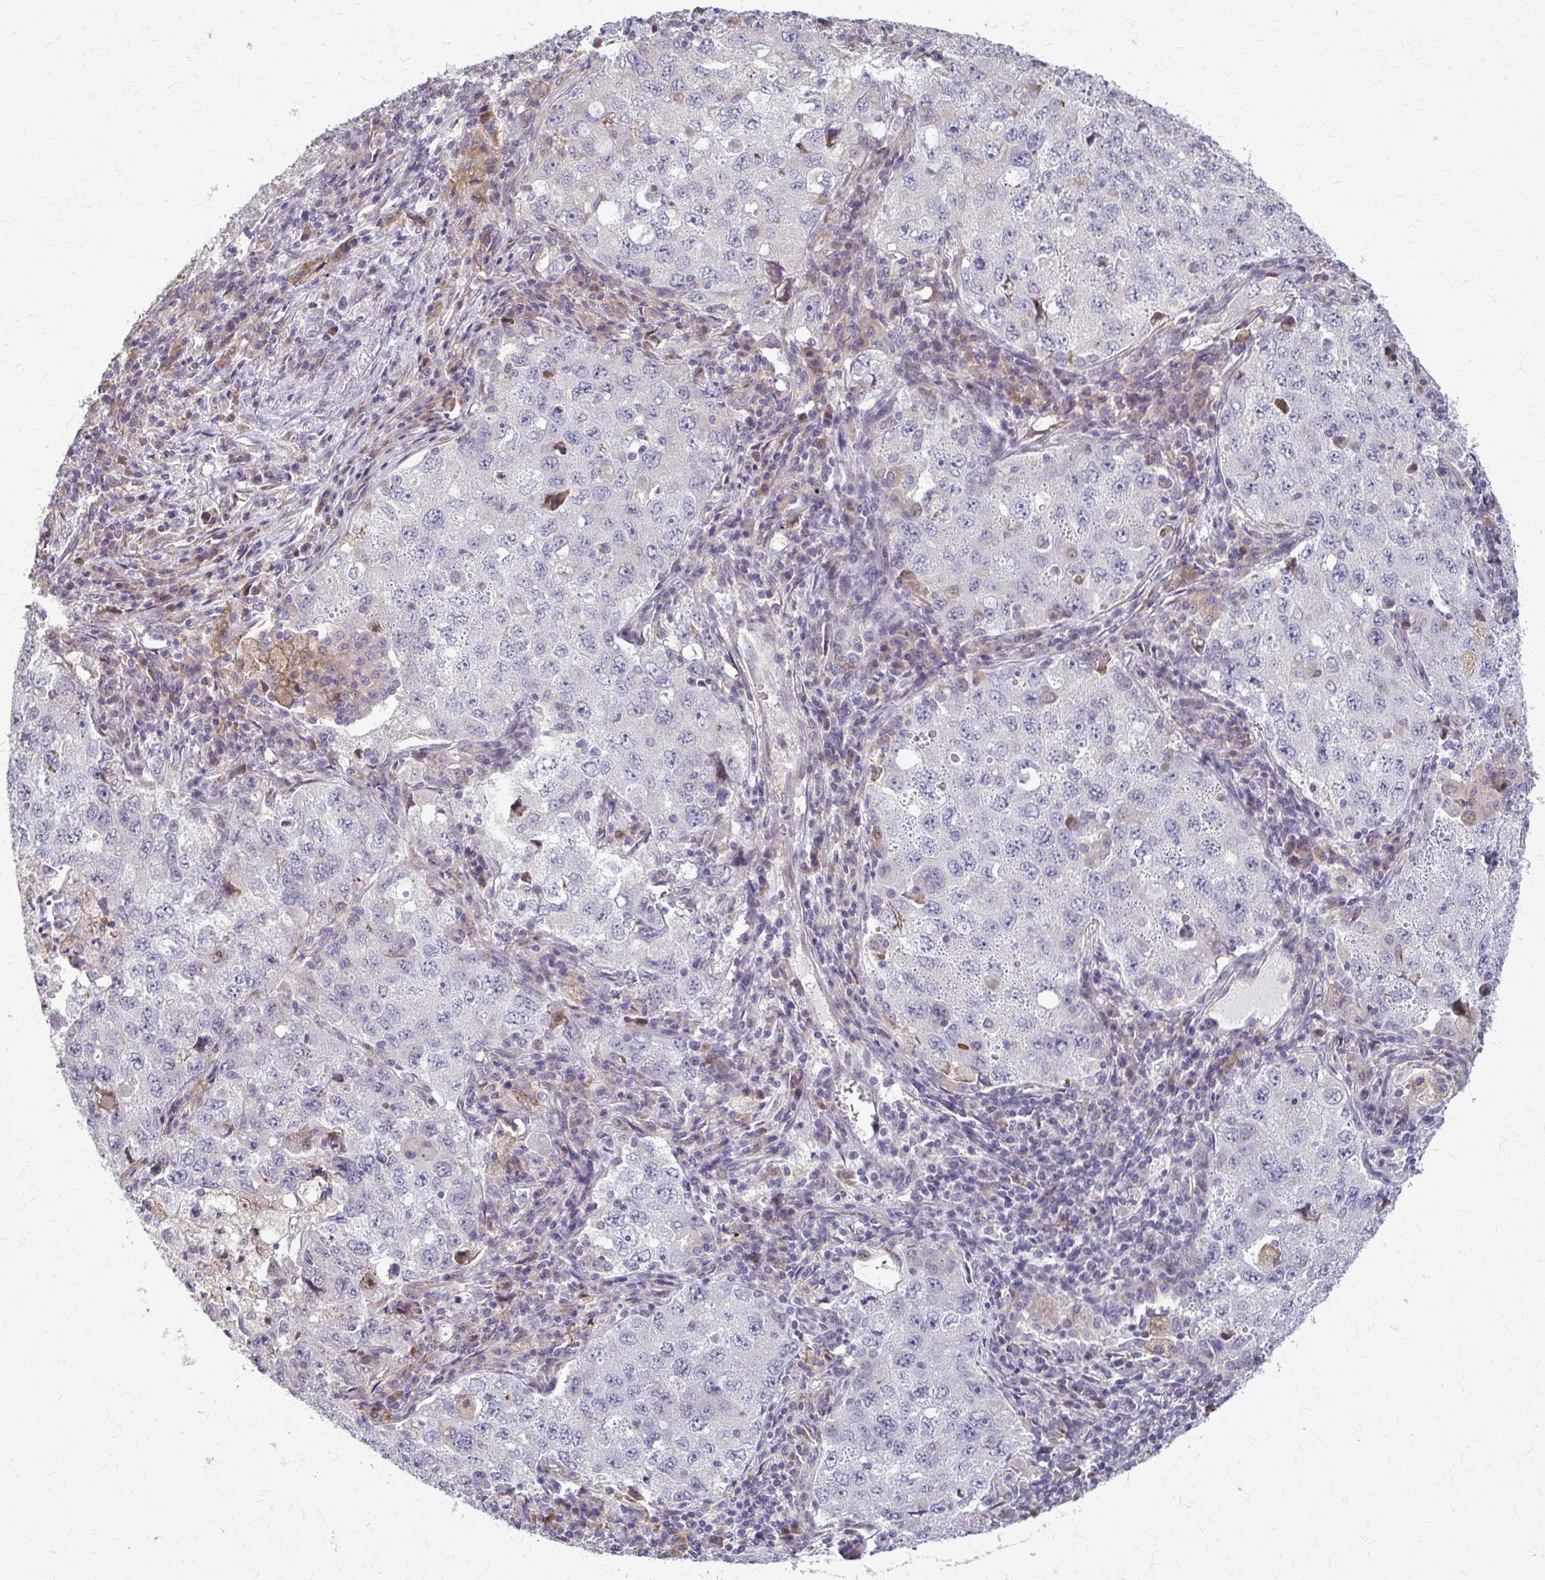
{"staining": {"intensity": "negative", "quantity": "none", "location": "none"}, "tissue": "lung cancer", "cell_type": "Tumor cells", "image_type": "cancer", "snomed": [{"axis": "morphology", "description": "Adenocarcinoma, NOS"}, {"axis": "topography", "description": "Lung"}], "caption": "Adenocarcinoma (lung) stained for a protein using immunohistochemistry (IHC) displays no staining tumor cells.", "gene": "ZNF34", "patient": {"sex": "female", "age": 57}}